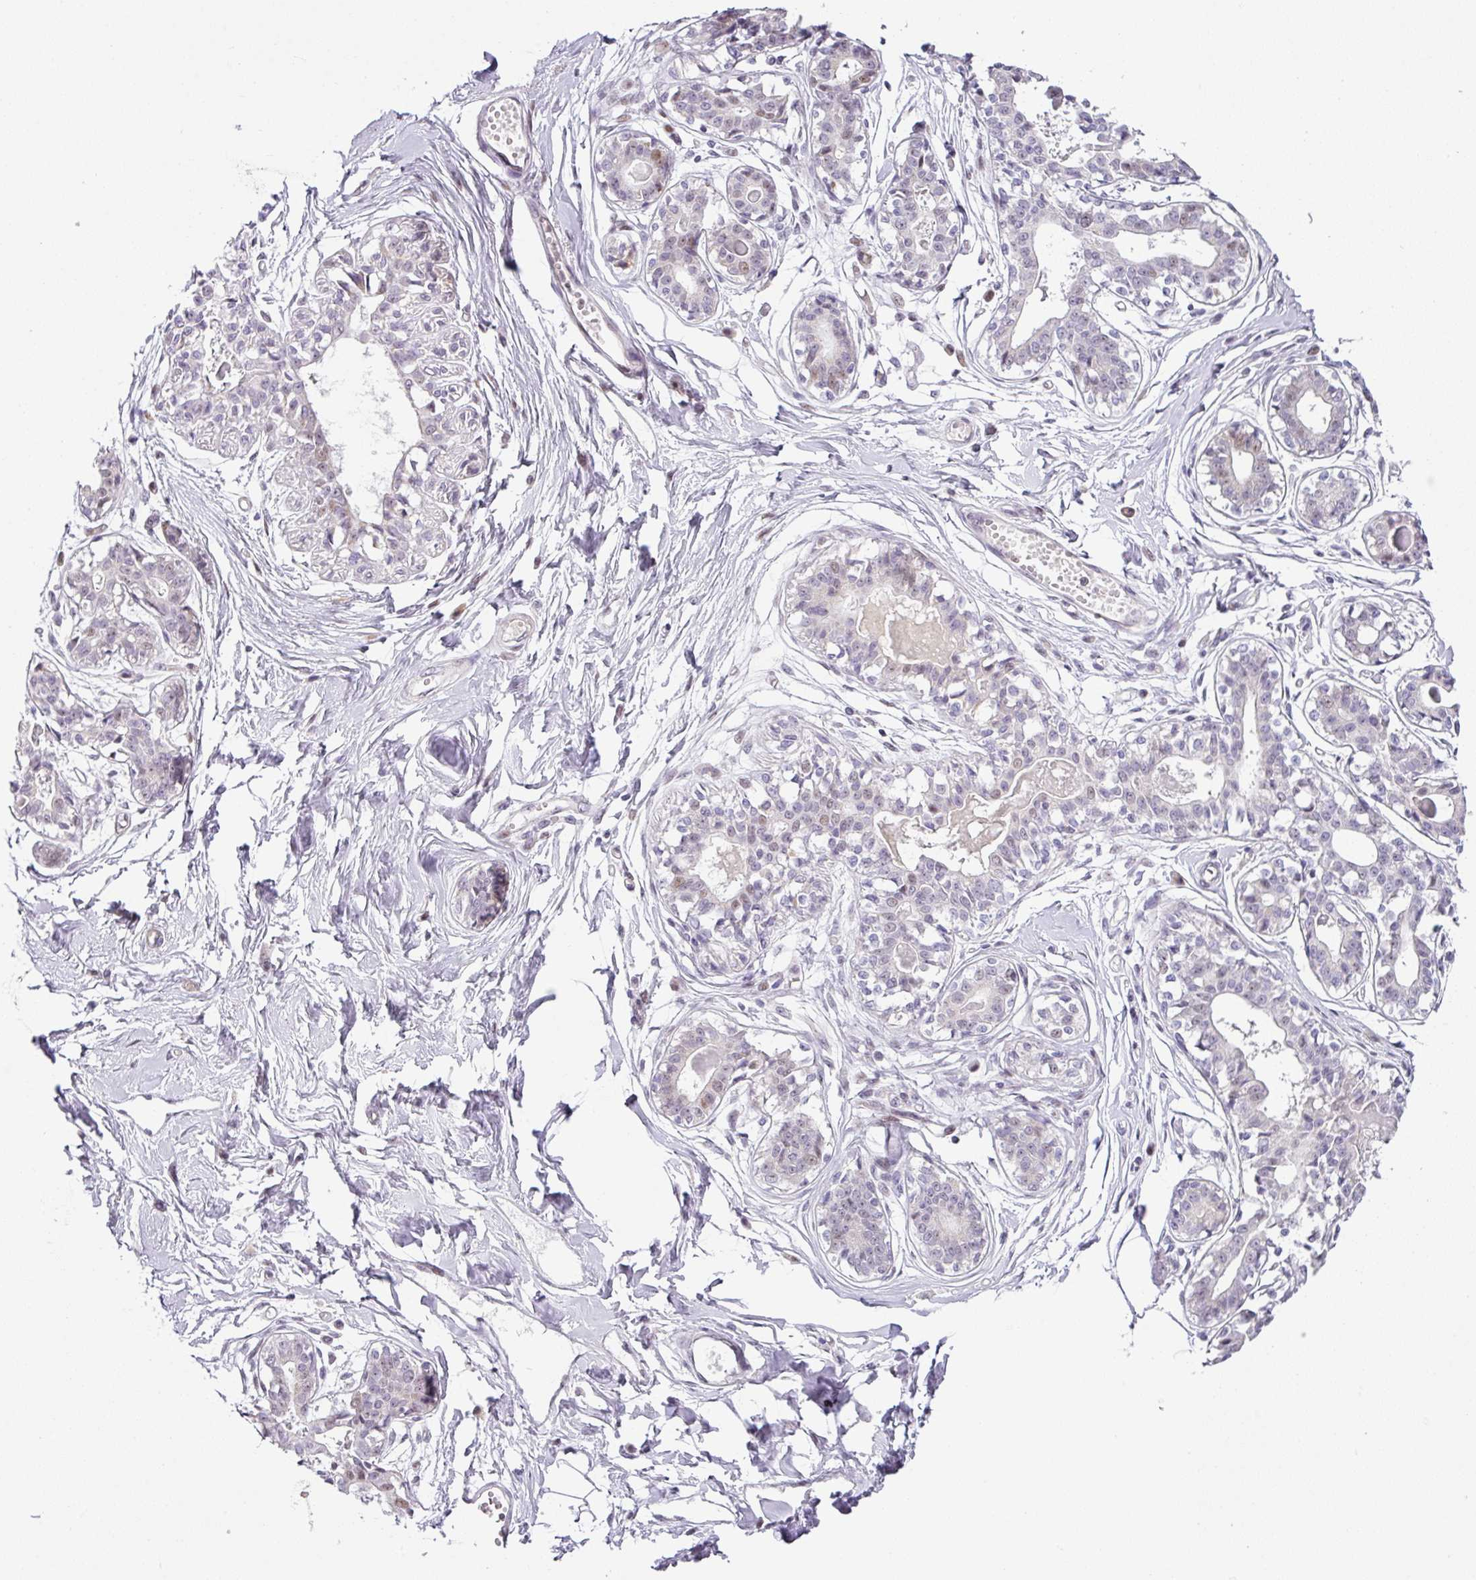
{"staining": {"intensity": "negative", "quantity": "none", "location": "none"}, "tissue": "breast", "cell_type": "Adipocytes", "image_type": "normal", "snomed": [{"axis": "morphology", "description": "Normal tissue, NOS"}, {"axis": "topography", "description": "Breast"}], "caption": "A high-resolution histopathology image shows immunohistochemistry (IHC) staining of normal breast, which displays no significant staining in adipocytes.", "gene": "NDUFB2", "patient": {"sex": "female", "age": 45}}